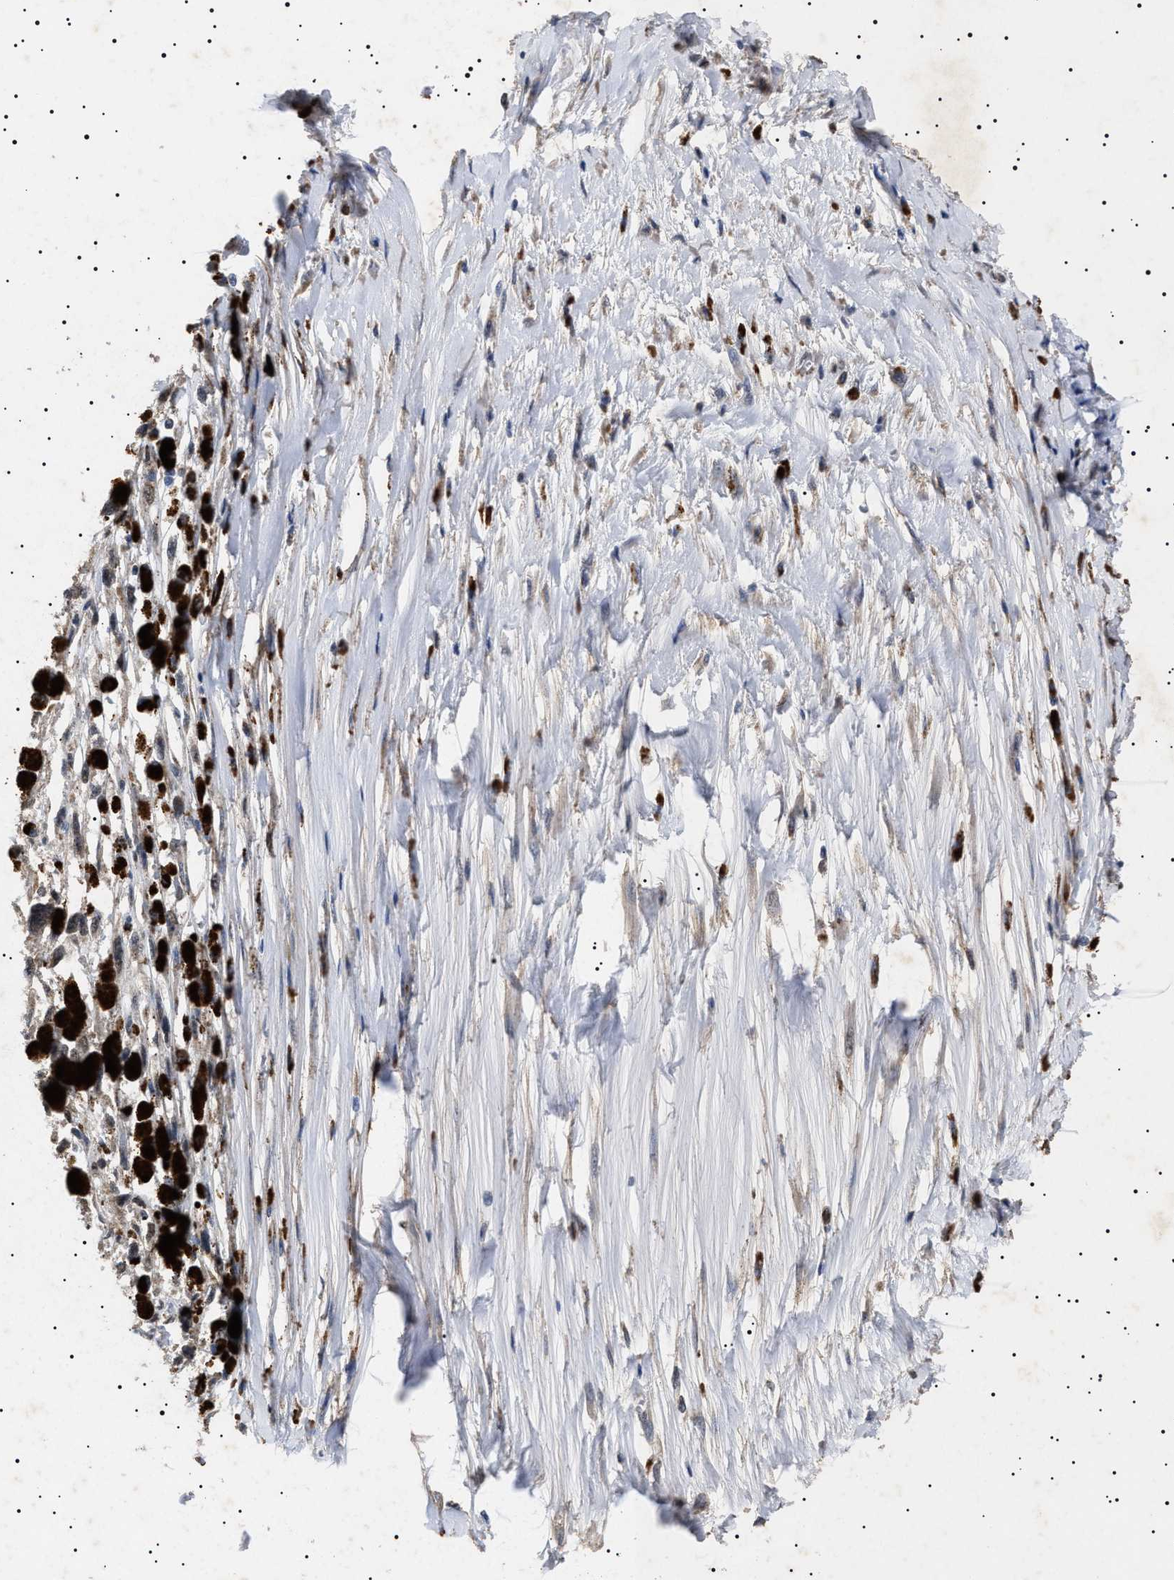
{"staining": {"intensity": "moderate", "quantity": "<25%", "location": "cytoplasmic/membranous"}, "tissue": "melanoma", "cell_type": "Tumor cells", "image_type": "cancer", "snomed": [{"axis": "morphology", "description": "Malignant melanoma, Metastatic site"}, {"axis": "topography", "description": "Lymph node"}], "caption": "Tumor cells reveal low levels of moderate cytoplasmic/membranous positivity in about <25% of cells in human melanoma.", "gene": "RAB34", "patient": {"sex": "male", "age": 59}}